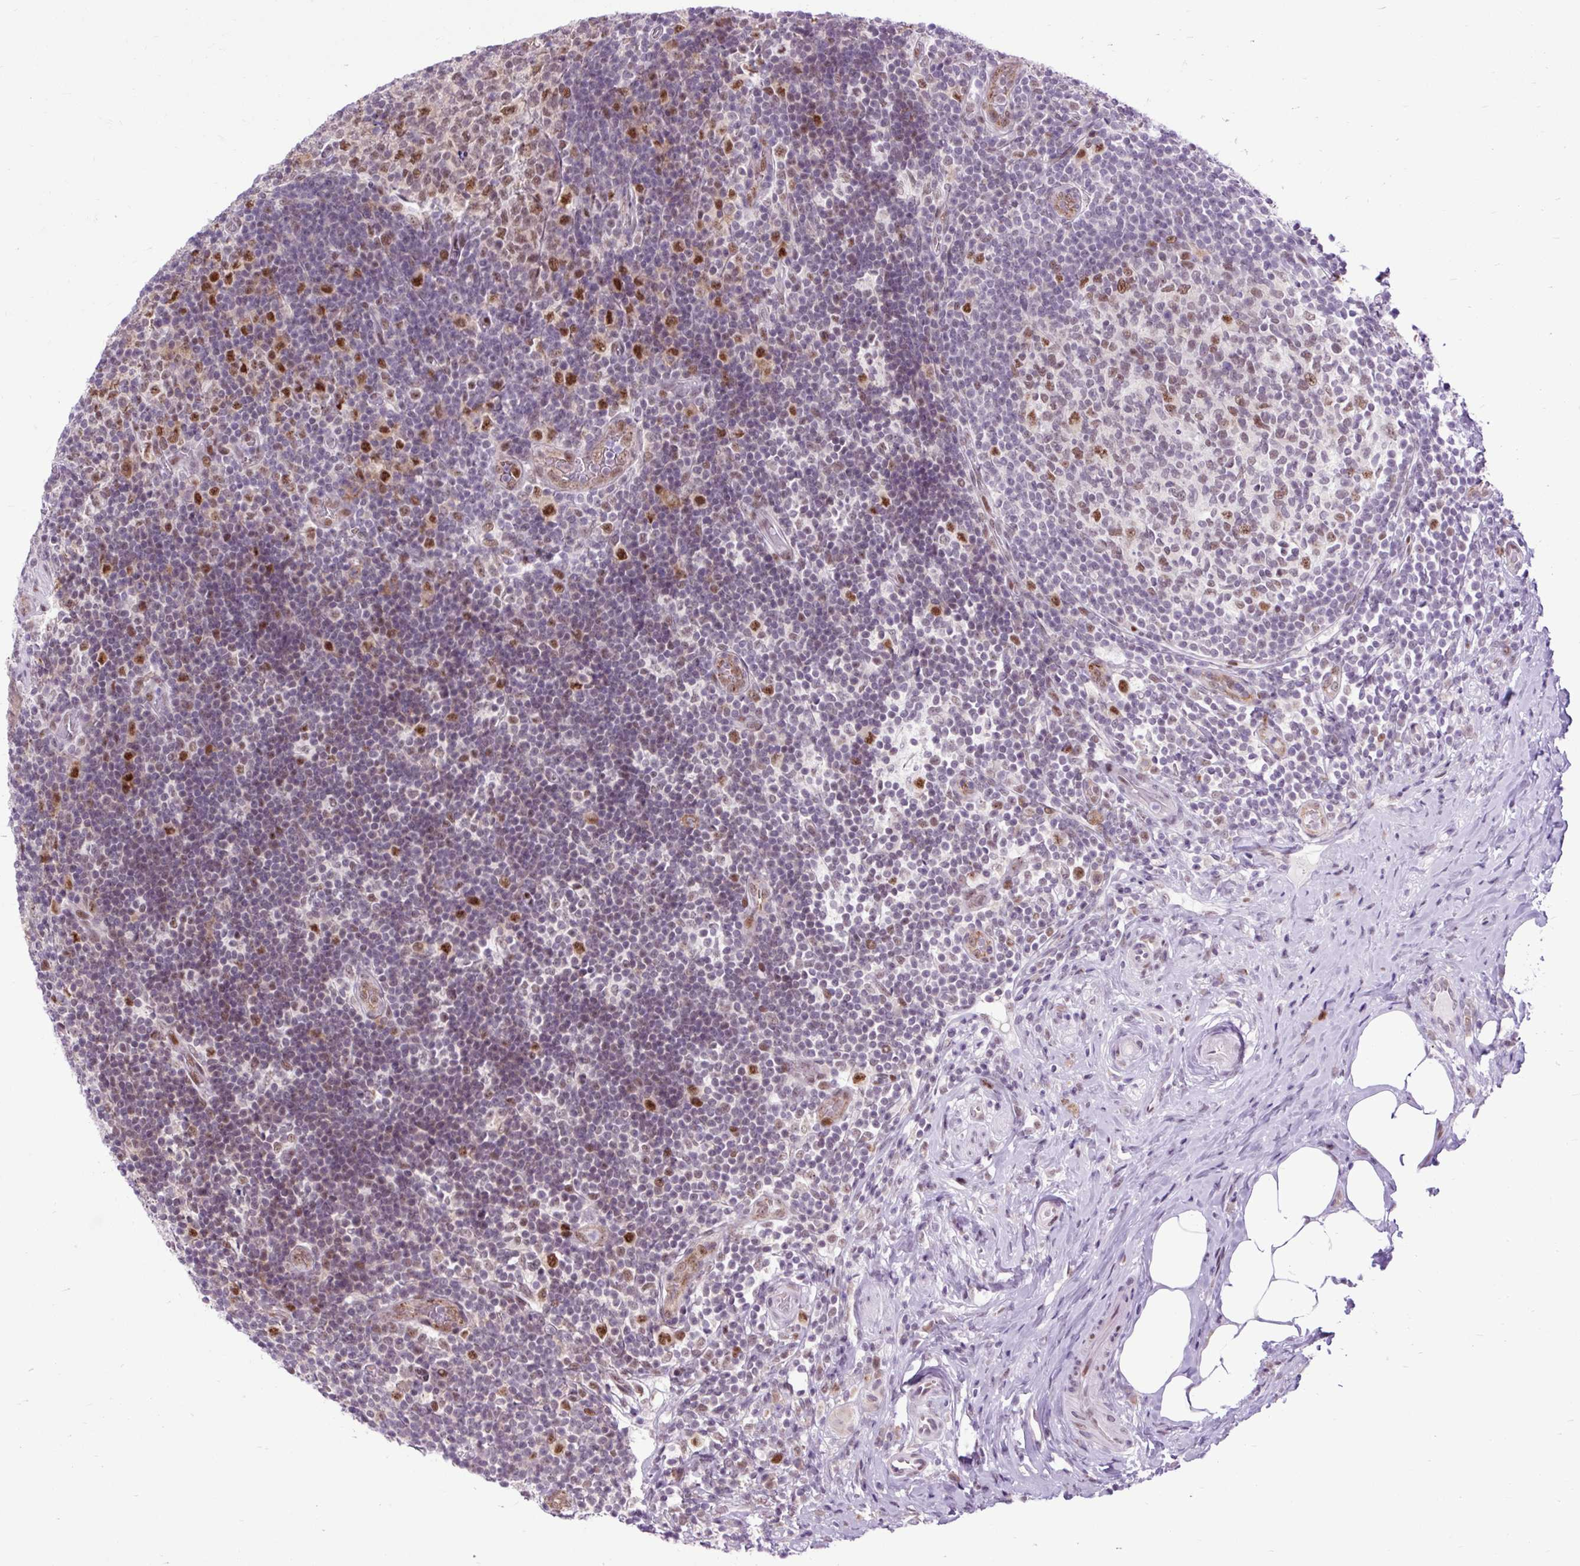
{"staining": {"intensity": "moderate", "quantity": ">75%", "location": "nuclear"}, "tissue": "appendix", "cell_type": "Glandular cells", "image_type": "normal", "snomed": [{"axis": "morphology", "description": "Normal tissue, NOS"}, {"axis": "topography", "description": "Appendix"}], "caption": "High-magnification brightfield microscopy of unremarkable appendix stained with DAB (3,3'-diaminobenzidine) (brown) and counterstained with hematoxylin (blue). glandular cells exhibit moderate nuclear expression is appreciated in approximately>75% of cells.", "gene": "CLK2", "patient": {"sex": "female", "age": 43}}